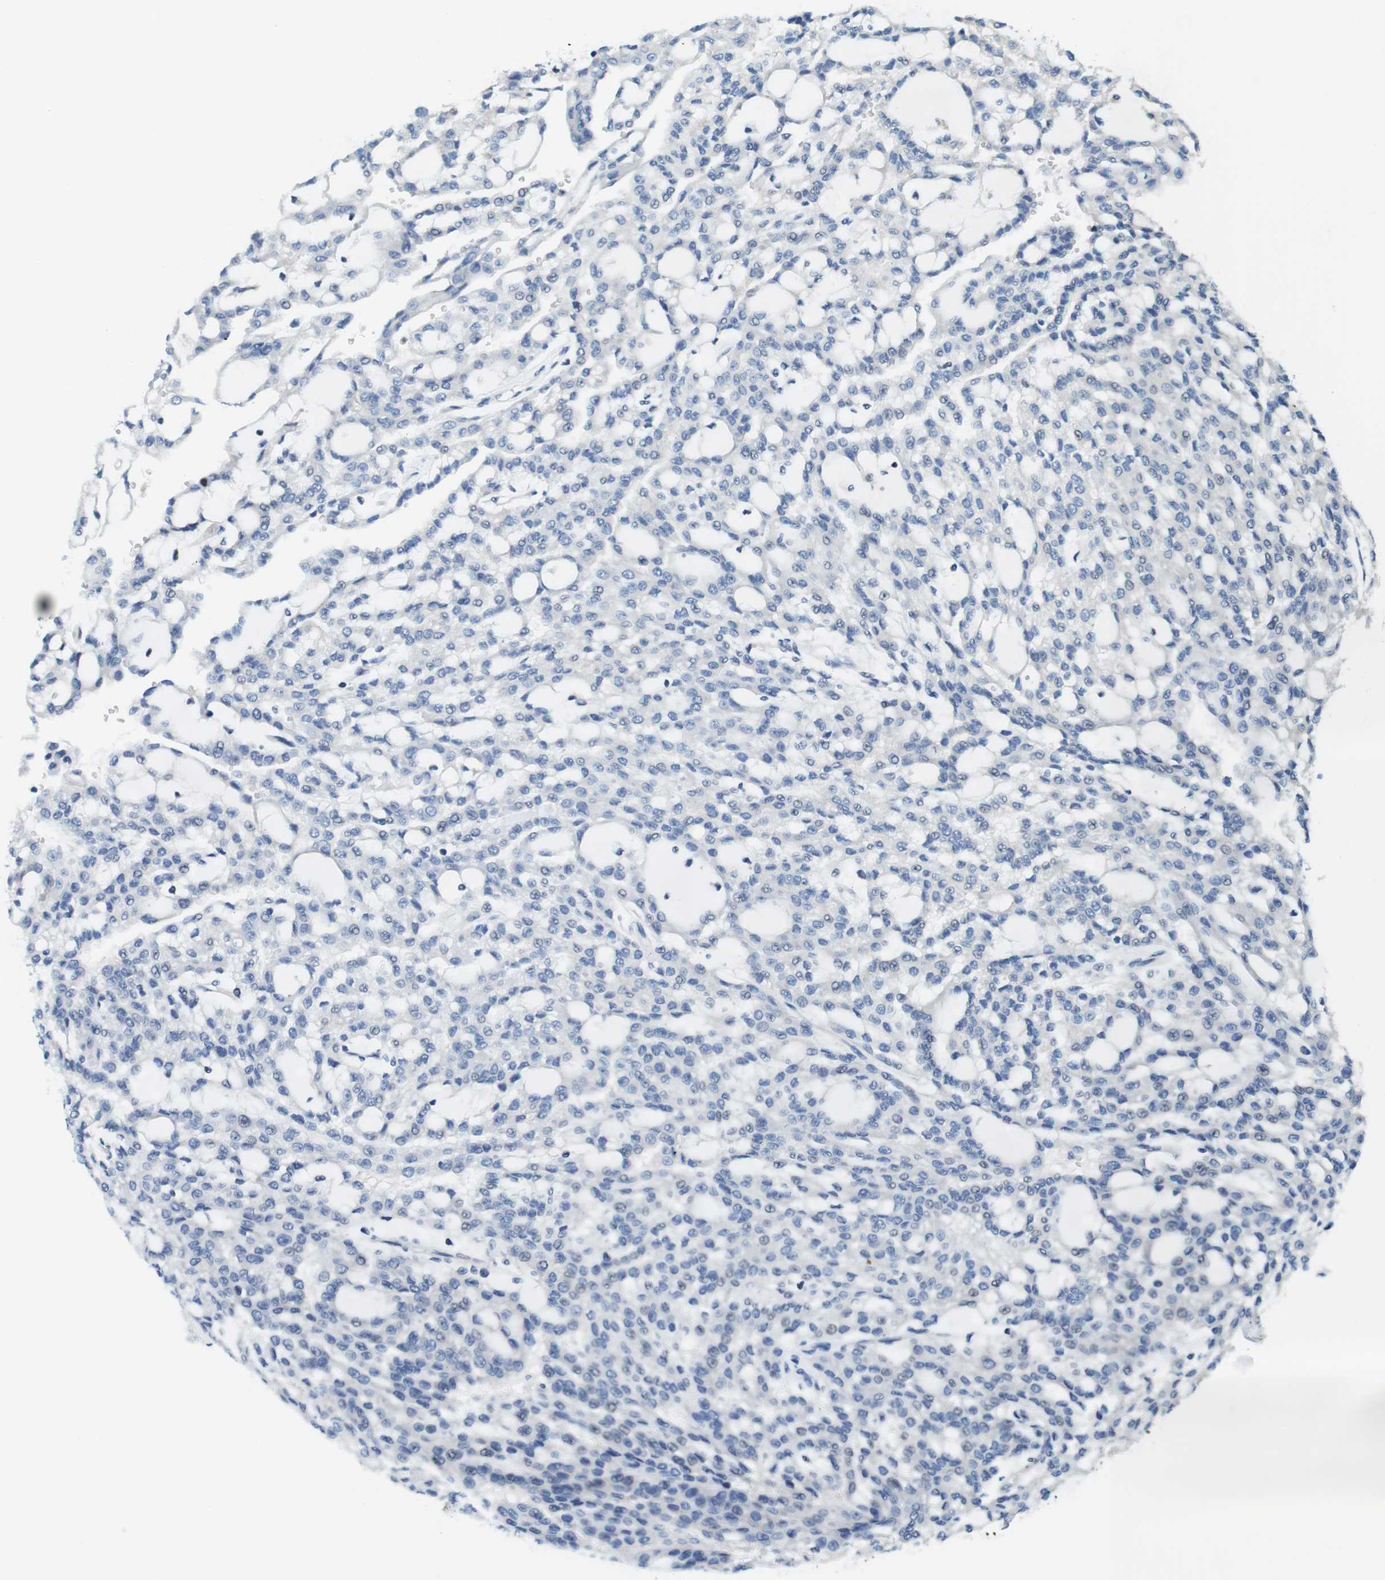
{"staining": {"intensity": "negative", "quantity": "none", "location": "none"}, "tissue": "renal cancer", "cell_type": "Tumor cells", "image_type": "cancer", "snomed": [{"axis": "morphology", "description": "Adenocarcinoma, NOS"}, {"axis": "topography", "description": "Kidney"}], "caption": "This is an immunohistochemistry (IHC) micrograph of renal cancer (adenocarcinoma). There is no expression in tumor cells.", "gene": "NEK4", "patient": {"sex": "male", "age": 63}}